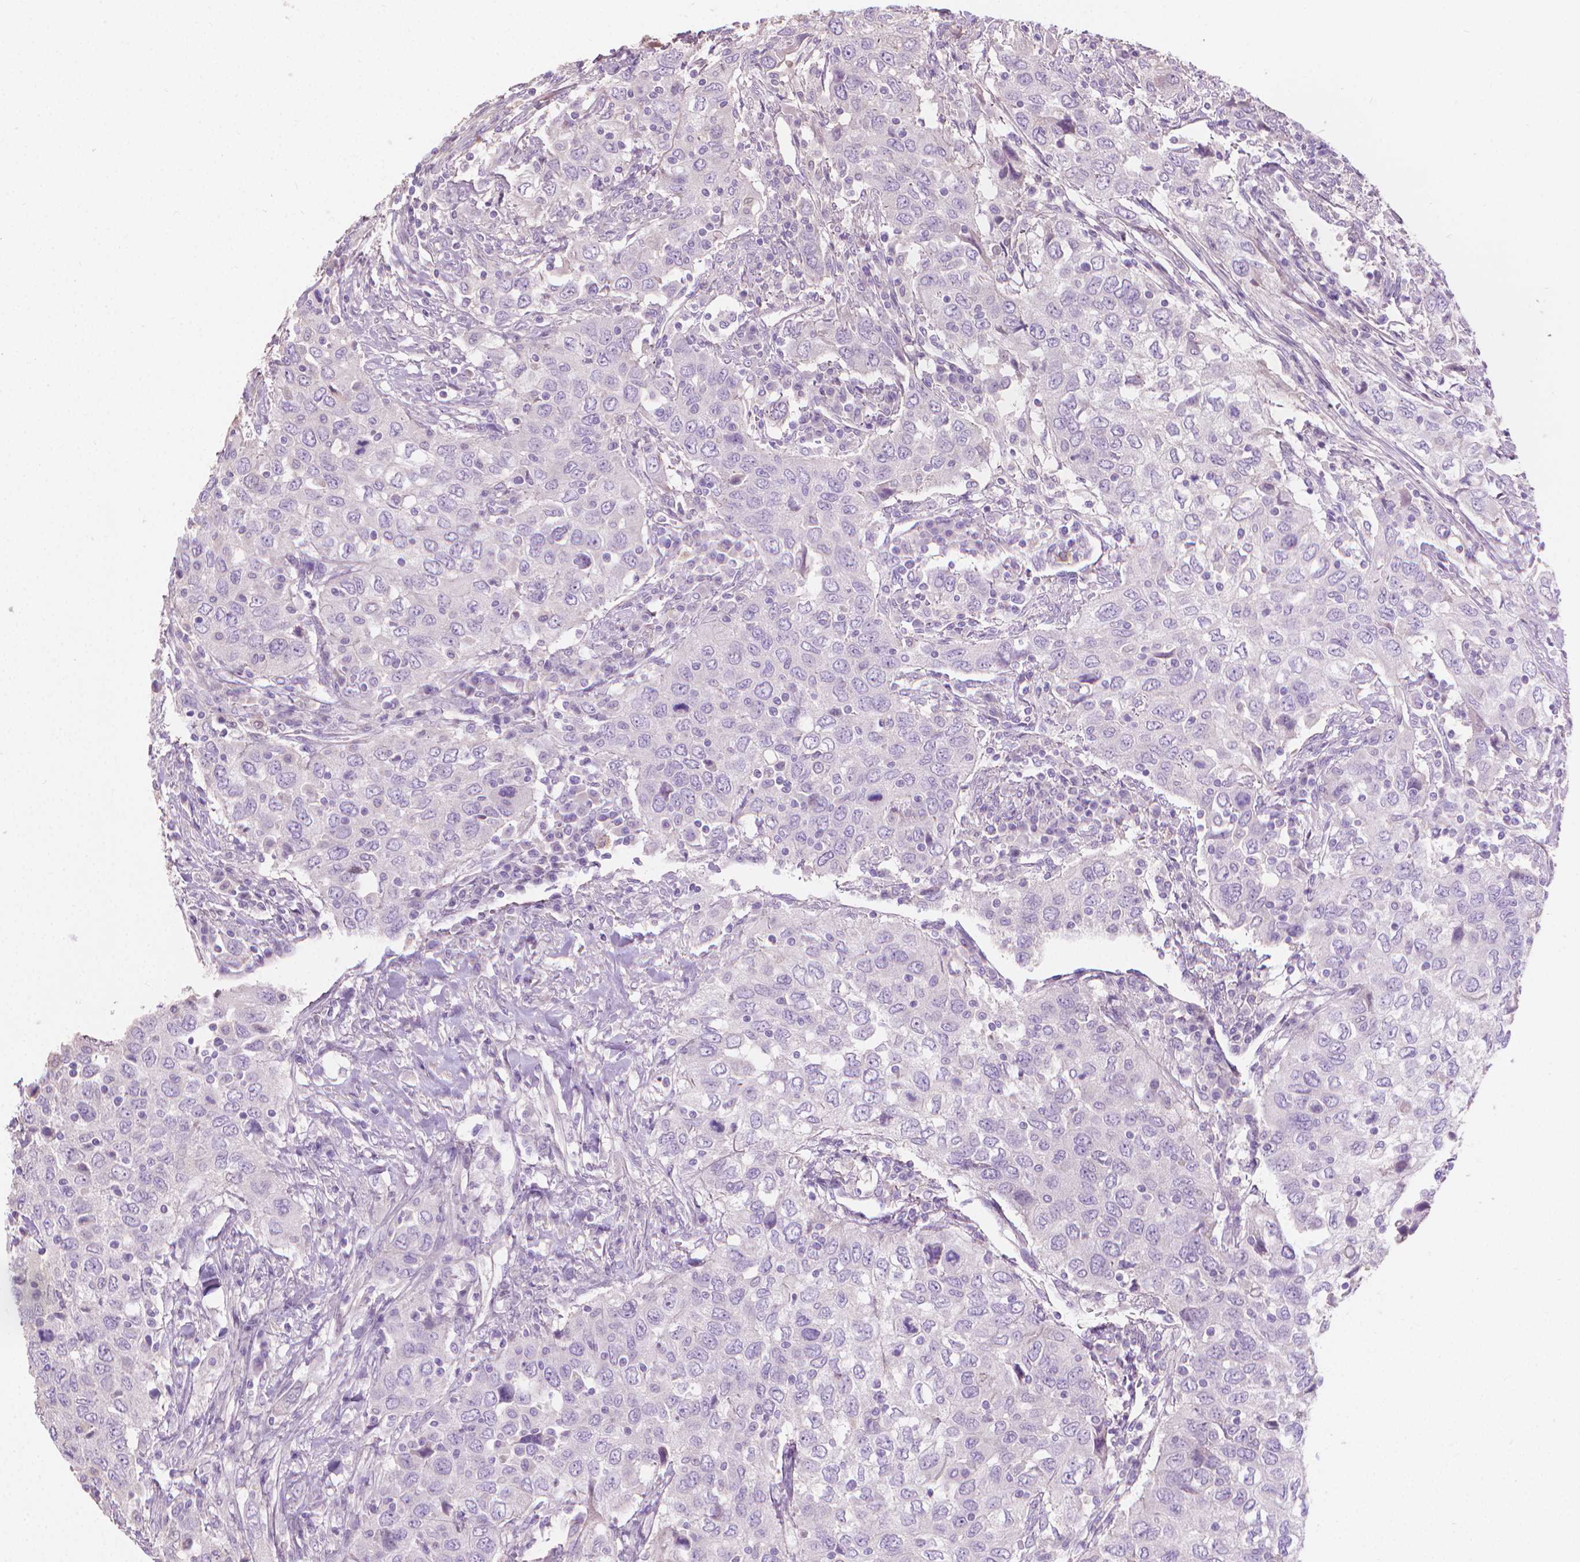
{"staining": {"intensity": "negative", "quantity": "none", "location": "none"}, "tissue": "urothelial cancer", "cell_type": "Tumor cells", "image_type": "cancer", "snomed": [{"axis": "morphology", "description": "Urothelial carcinoma, High grade"}, {"axis": "topography", "description": "Urinary bladder"}], "caption": "High-grade urothelial carcinoma stained for a protein using immunohistochemistry (IHC) displays no expression tumor cells.", "gene": "CABCOCO1", "patient": {"sex": "male", "age": 76}}